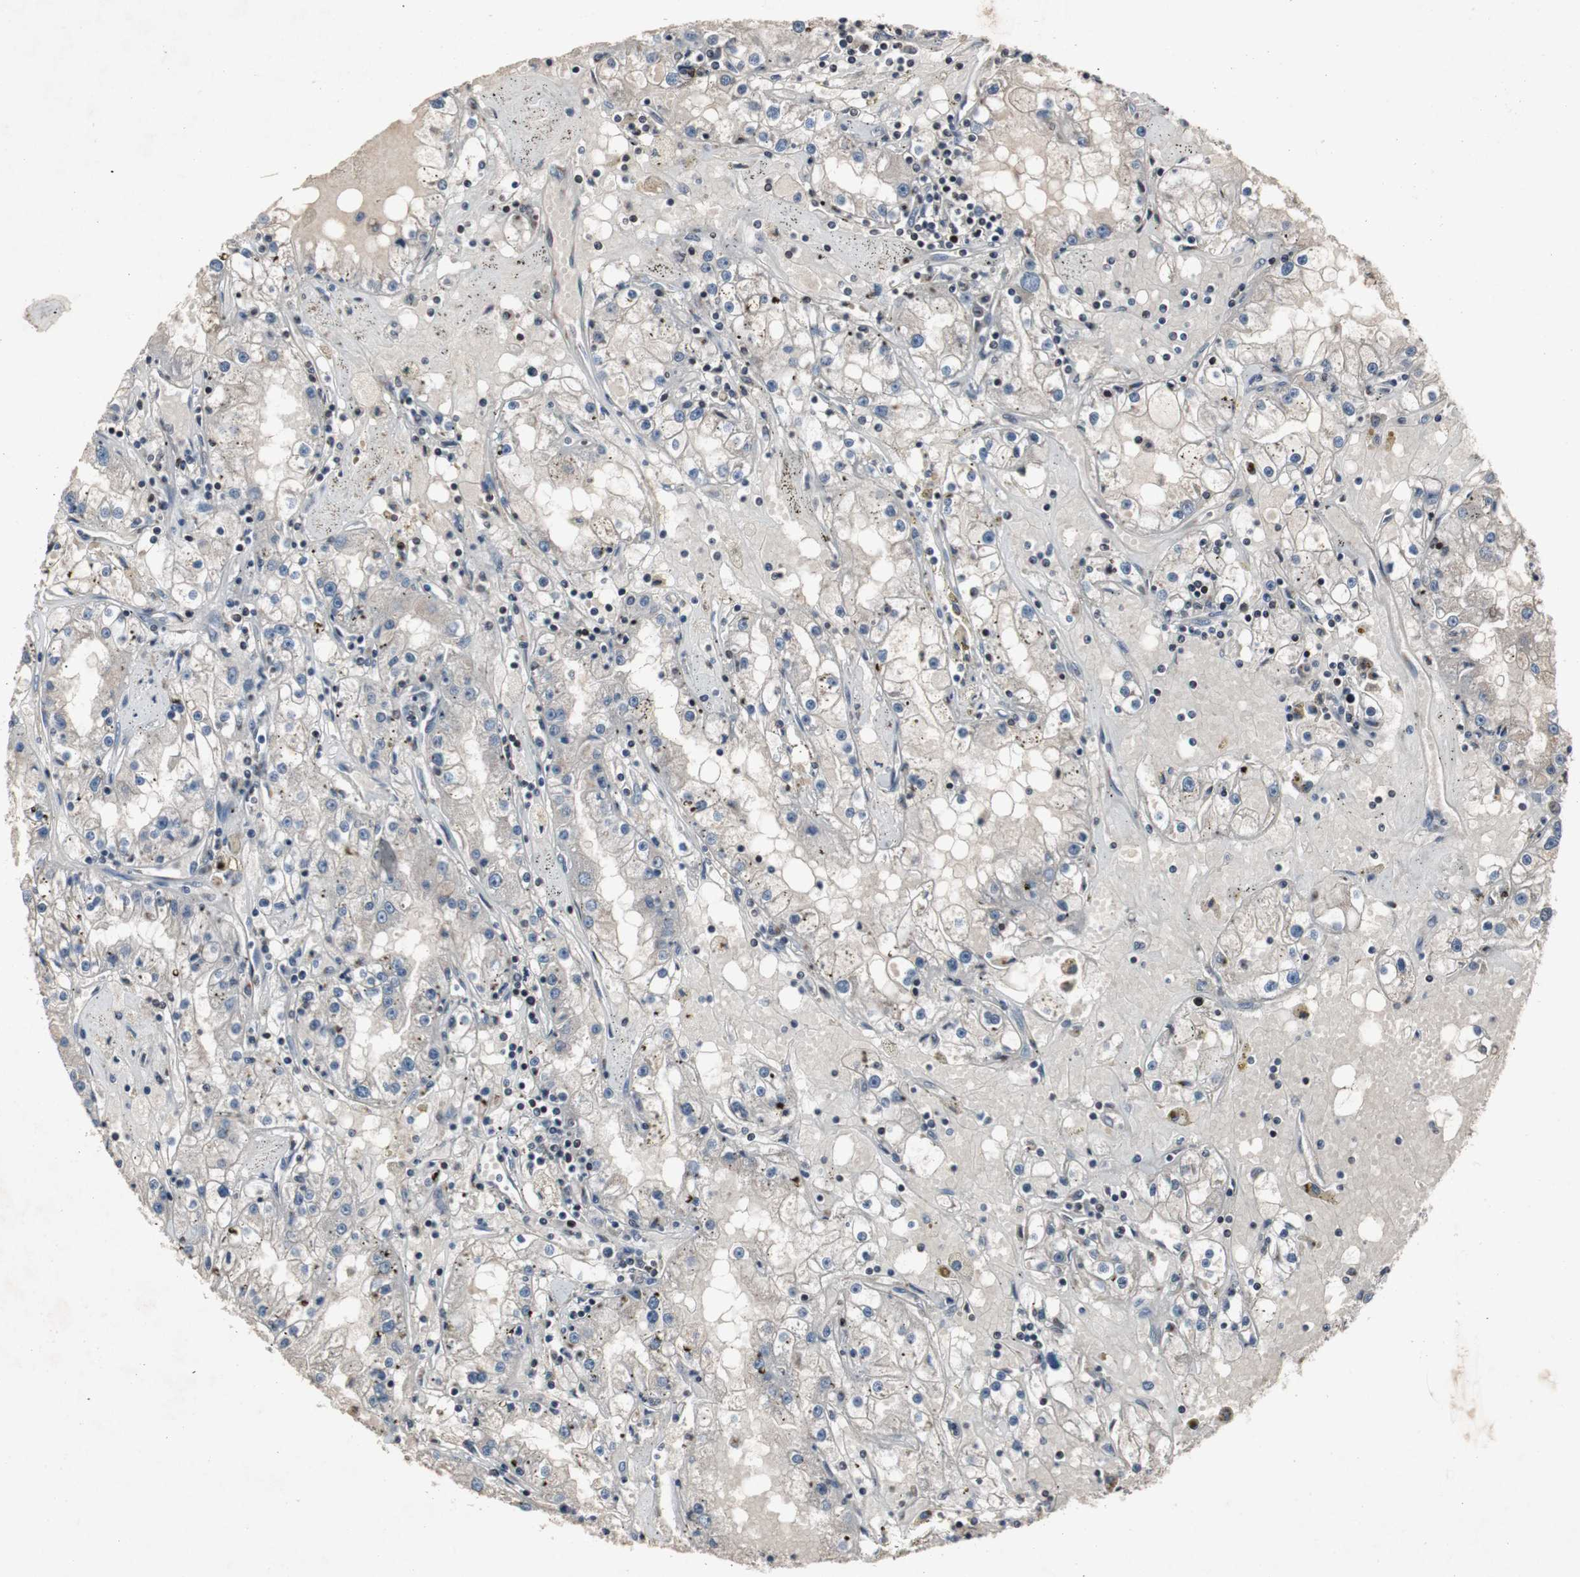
{"staining": {"intensity": "negative", "quantity": "none", "location": "none"}, "tissue": "renal cancer", "cell_type": "Tumor cells", "image_type": "cancer", "snomed": [{"axis": "morphology", "description": "Adenocarcinoma, NOS"}, {"axis": "topography", "description": "Kidney"}], "caption": "A photomicrograph of renal cancer (adenocarcinoma) stained for a protein exhibits no brown staining in tumor cells. Nuclei are stained in blue.", "gene": "ZNF396", "patient": {"sex": "male", "age": 56}}